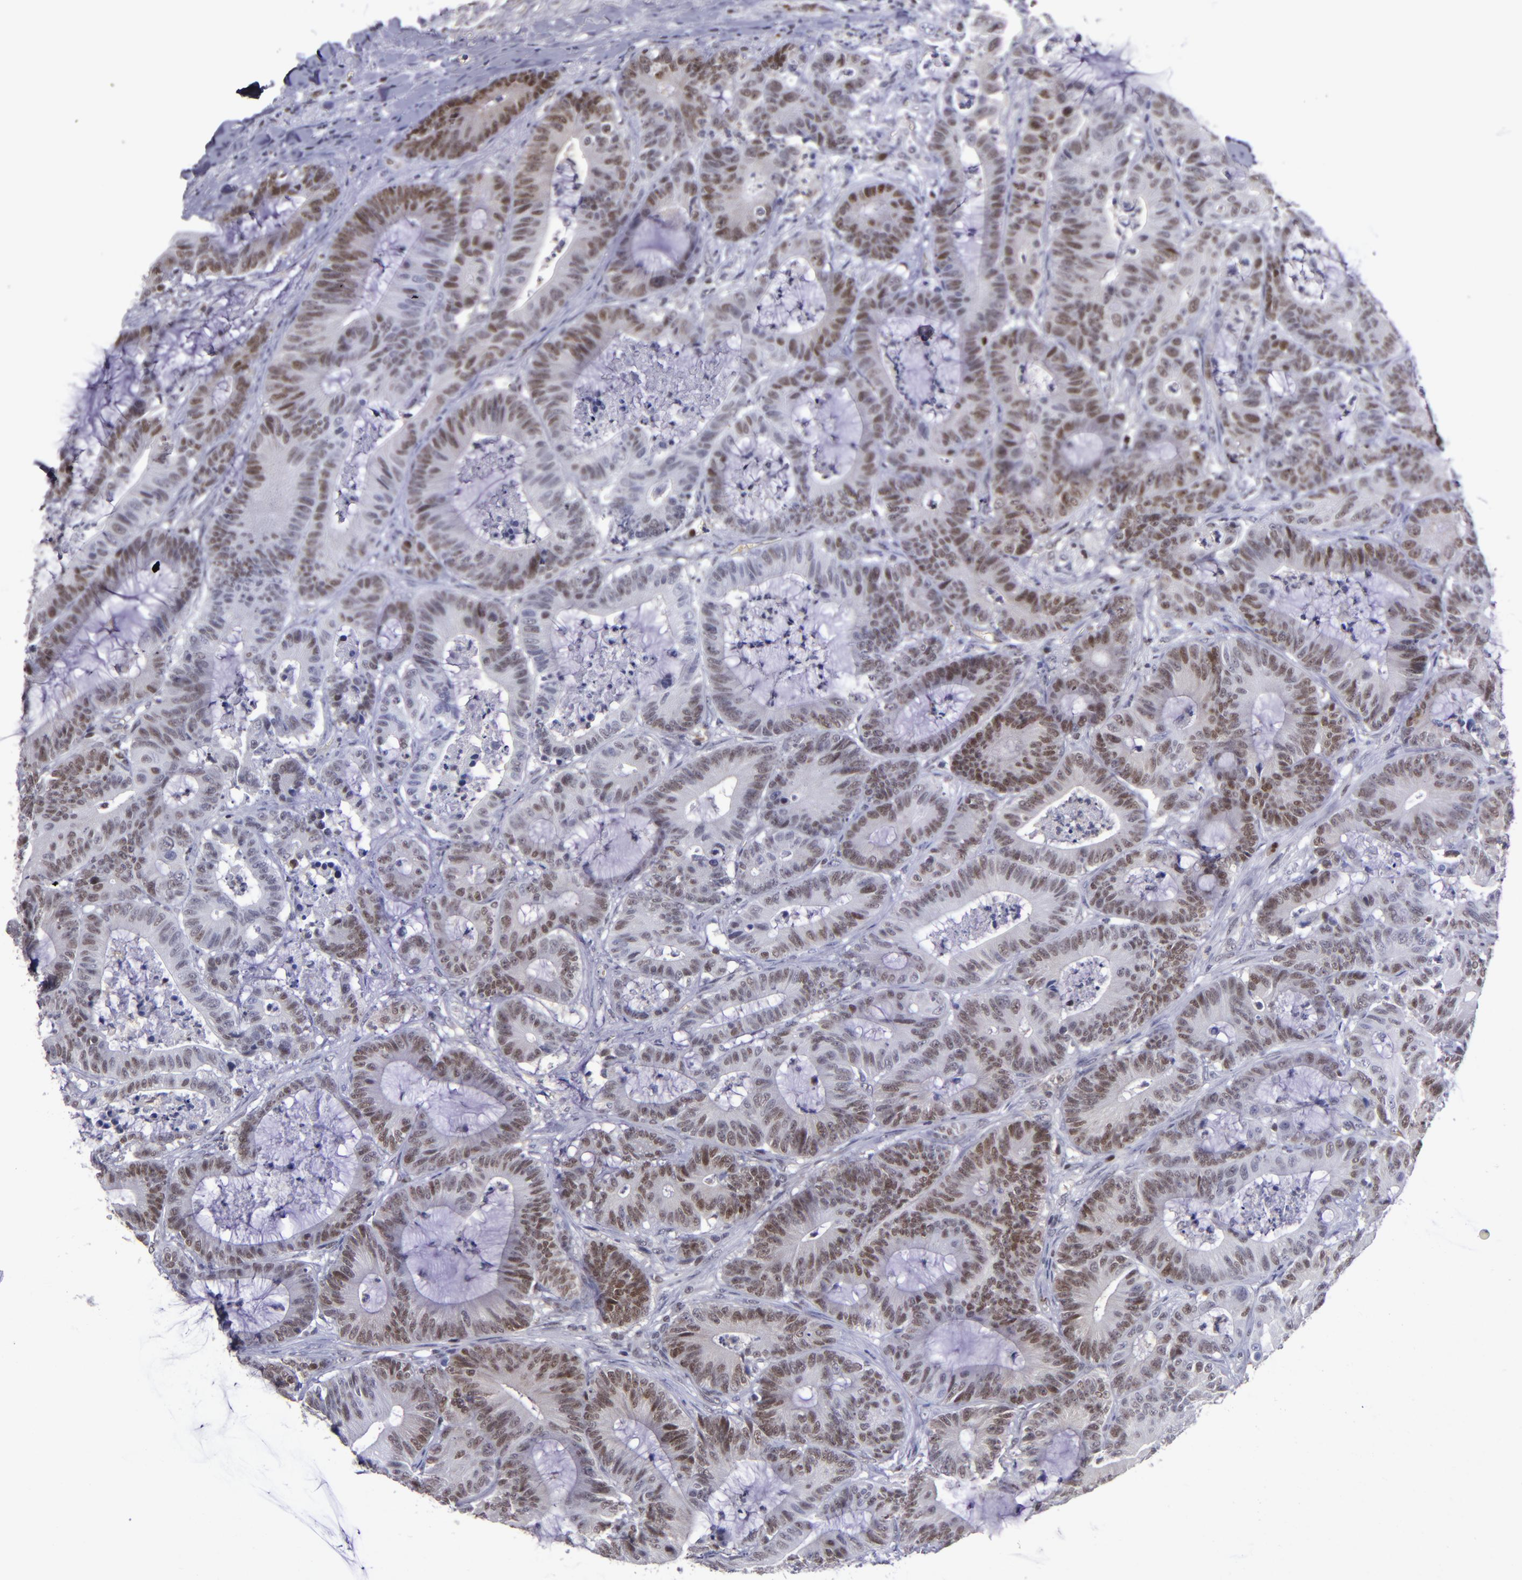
{"staining": {"intensity": "strong", "quantity": ">75%", "location": "nuclear"}, "tissue": "colorectal cancer", "cell_type": "Tumor cells", "image_type": "cancer", "snomed": [{"axis": "morphology", "description": "Adenocarcinoma, NOS"}, {"axis": "topography", "description": "Colon"}], "caption": "Immunohistochemical staining of adenocarcinoma (colorectal) reveals strong nuclear protein expression in about >75% of tumor cells.", "gene": "MGMT", "patient": {"sex": "female", "age": 84}}